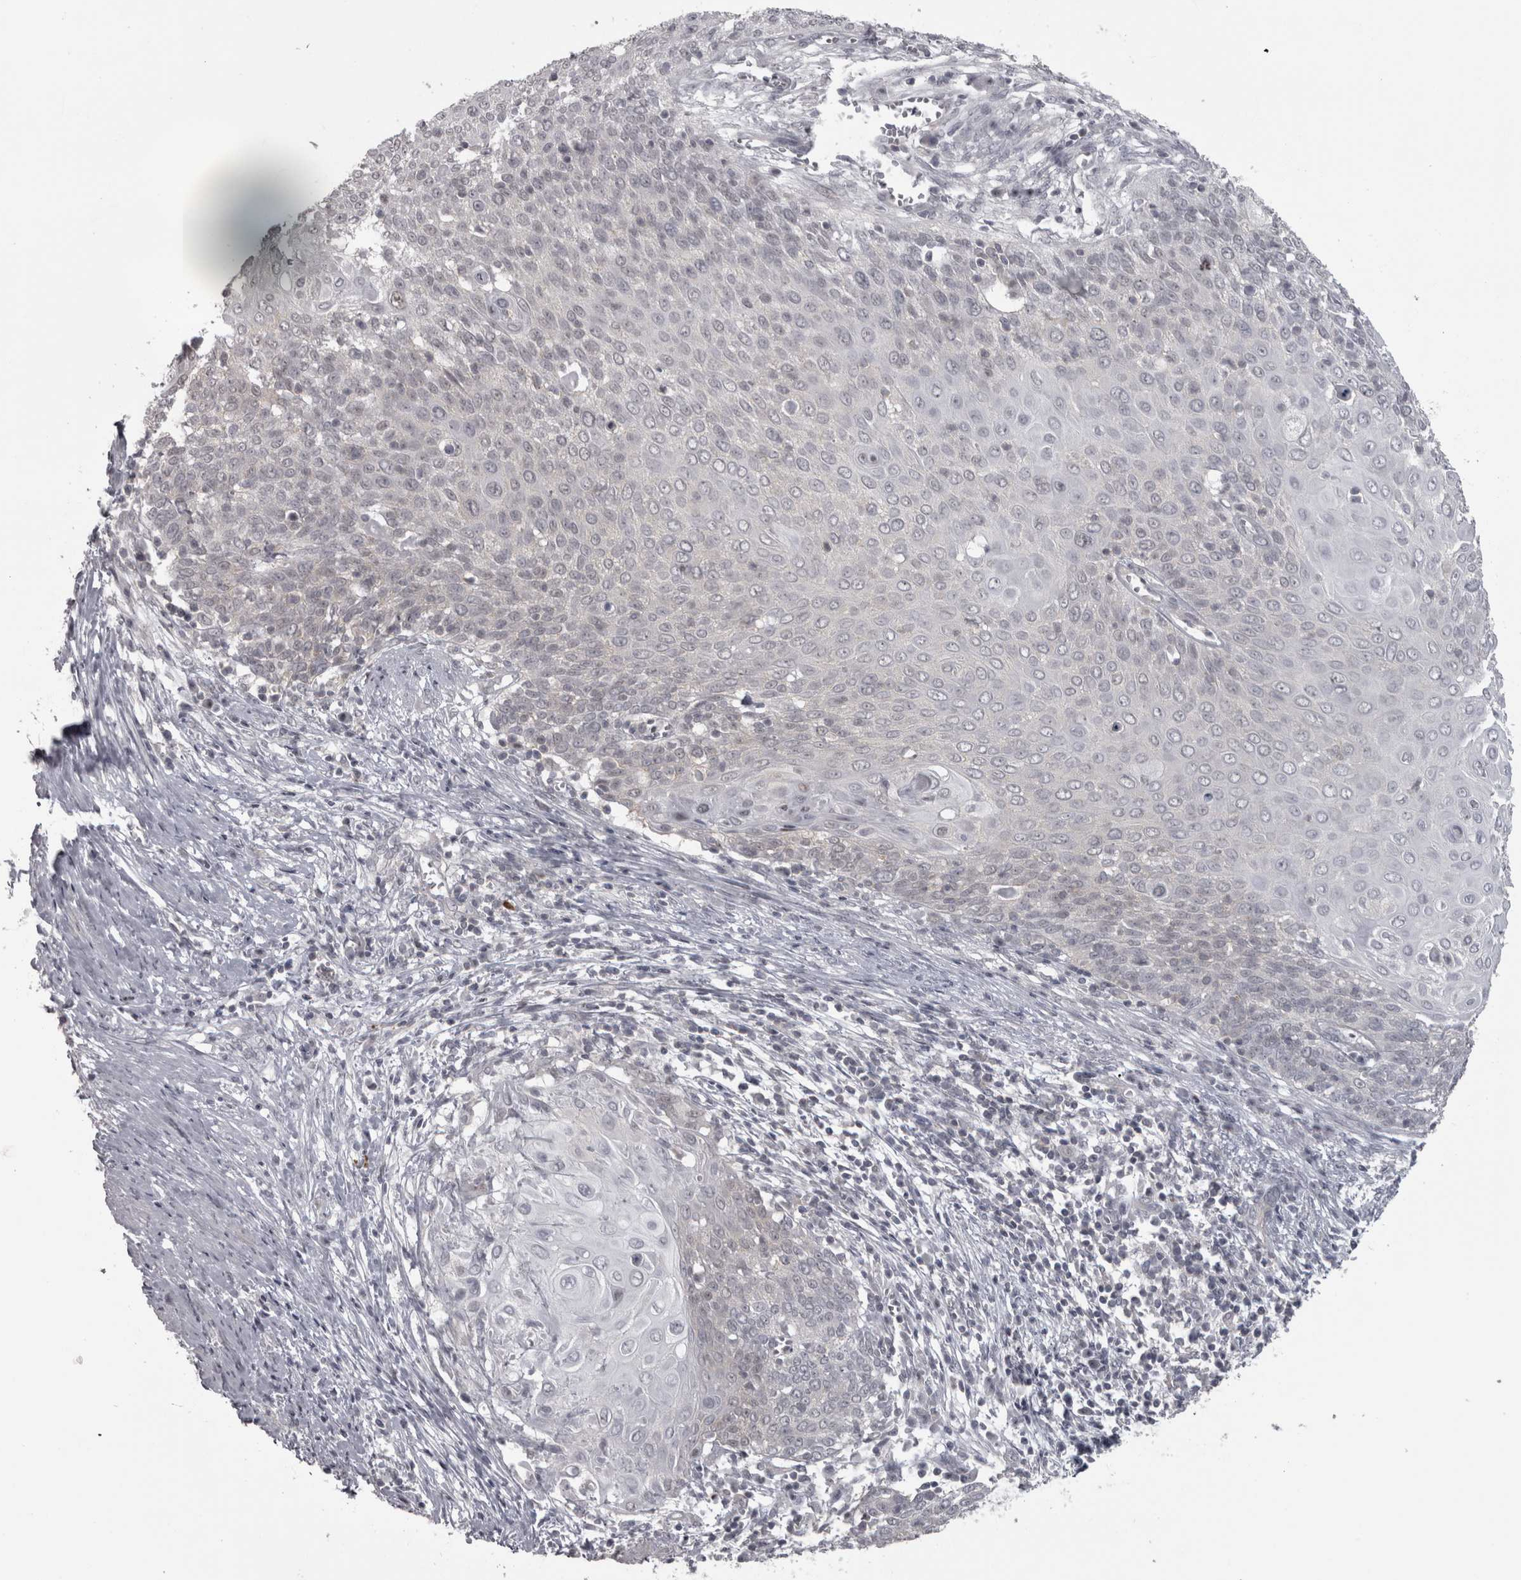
{"staining": {"intensity": "negative", "quantity": "none", "location": "none"}, "tissue": "cervical cancer", "cell_type": "Tumor cells", "image_type": "cancer", "snomed": [{"axis": "morphology", "description": "Squamous cell carcinoma, NOS"}, {"axis": "topography", "description": "Cervix"}], "caption": "Tumor cells are negative for brown protein staining in squamous cell carcinoma (cervical). The staining was performed using DAB (3,3'-diaminobenzidine) to visualize the protein expression in brown, while the nuclei were stained in blue with hematoxylin (Magnification: 20x).", "gene": "PPP1R12B", "patient": {"sex": "female", "age": 39}}